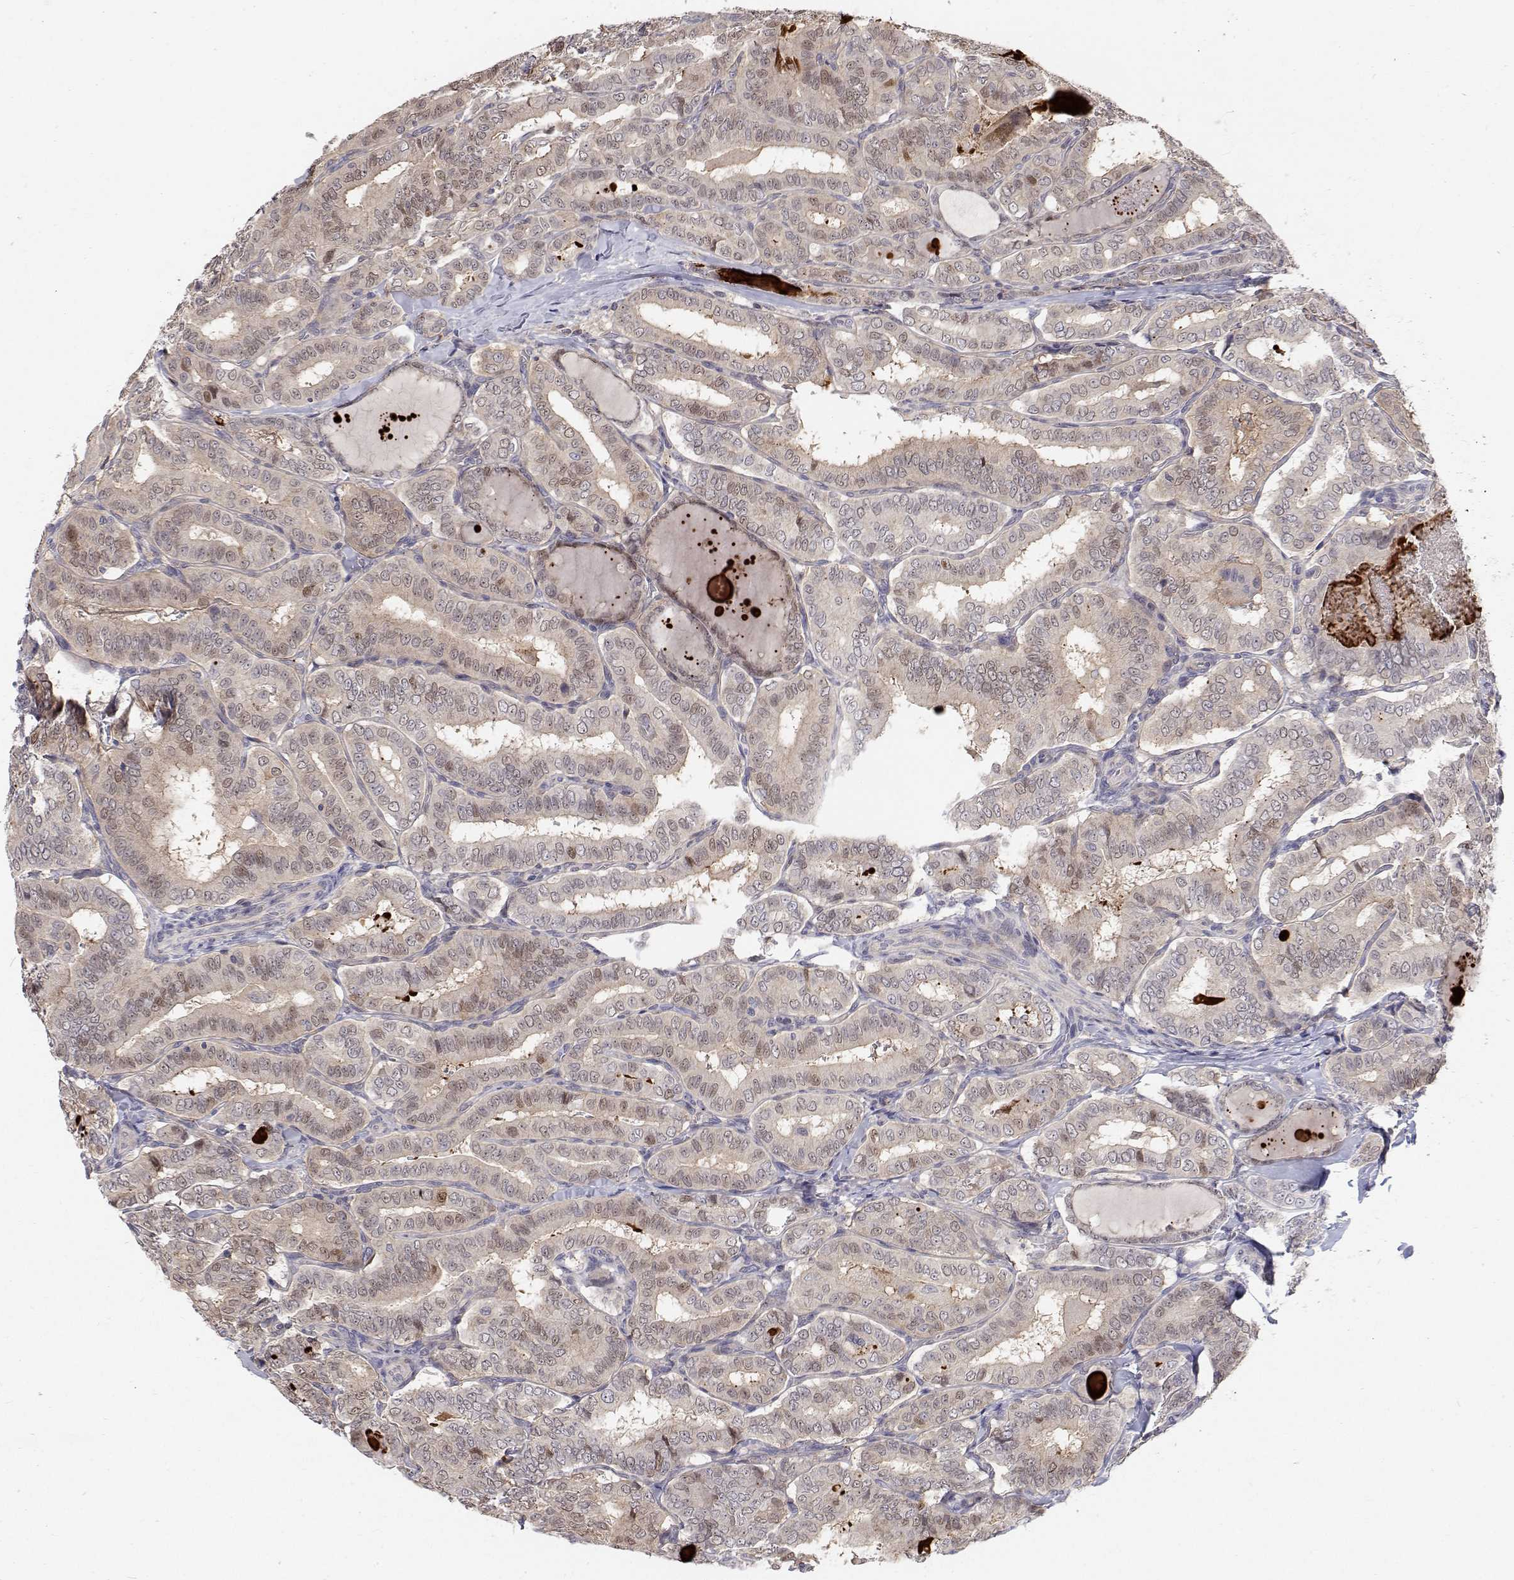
{"staining": {"intensity": "weak", "quantity": "25%-75%", "location": "nuclear"}, "tissue": "thyroid cancer", "cell_type": "Tumor cells", "image_type": "cancer", "snomed": [{"axis": "morphology", "description": "Papillary adenocarcinoma, NOS"}, {"axis": "morphology", "description": "Papillary adenoma metastatic"}, {"axis": "topography", "description": "Thyroid gland"}], "caption": "High-power microscopy captured an immunohistochemistry (IHC) photomicrograph of thyroid papillary adenoma metastatic, revealing weak nuclear staining in about 25%-75% of tumor cells.", "gene": "MYPN", "patient": {"sex": "female", "age": 50}}